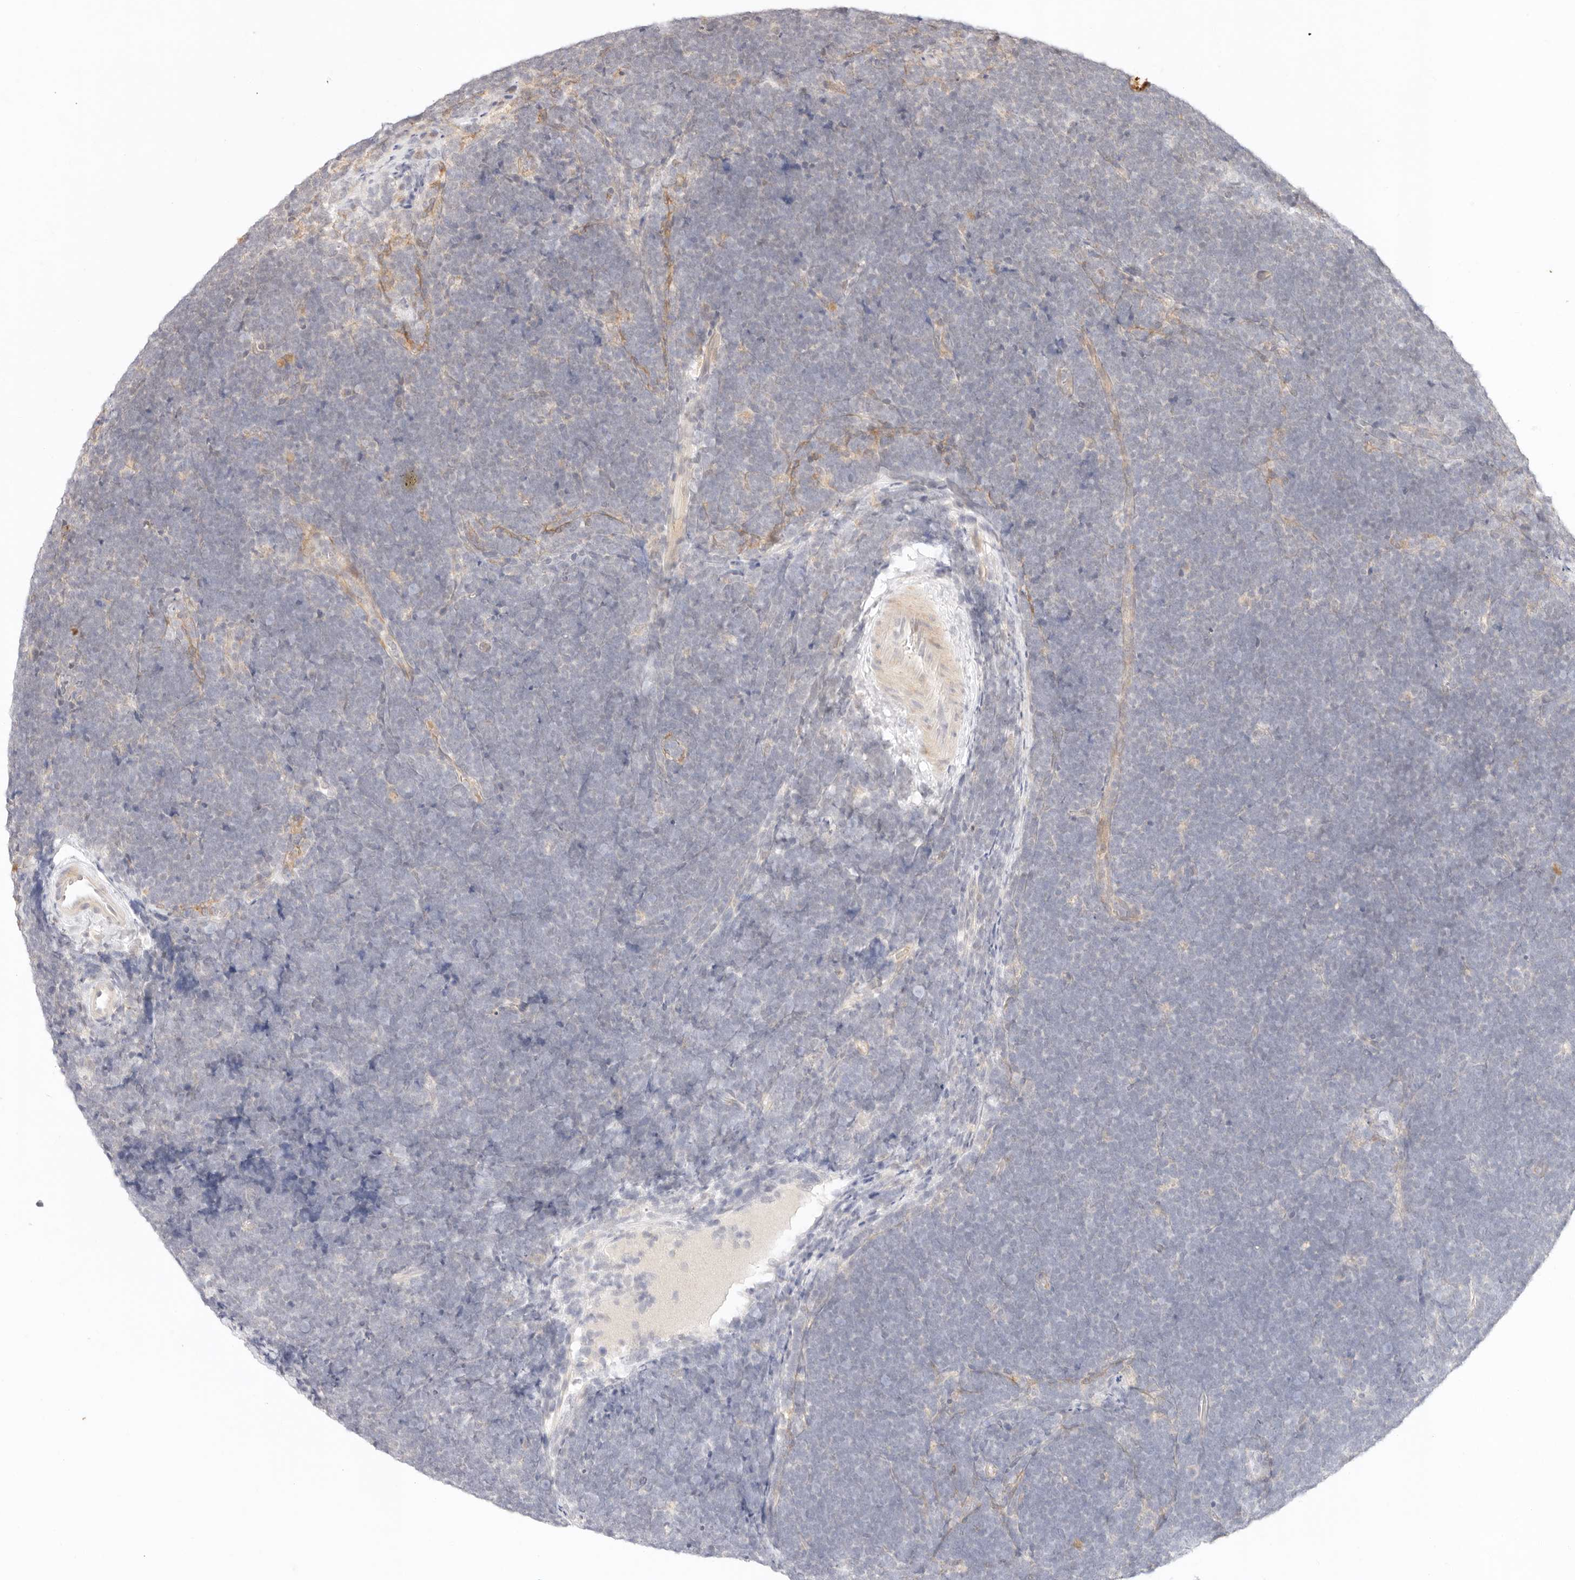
{"staining": {"intensity": "negative", "quantity": "none", "location": "none"}, "tissue": "lymphoma", "cell_type": "Tumor cells", "image_type": "cancer", "snomed": [{"axis": "morphology", "description": "Malignant lymphoma, non-Hodgkin's type, High grade"}, {"axis": "topography", "description": "Lymph node"}], "caption": "Histopathology image shows no significant protein positivity in tumor cells of high-grade malignant lymphoma, non-Hodgkin's type.", "gene": "GPR156", "patient": {"sex": "male", "age": 13}}